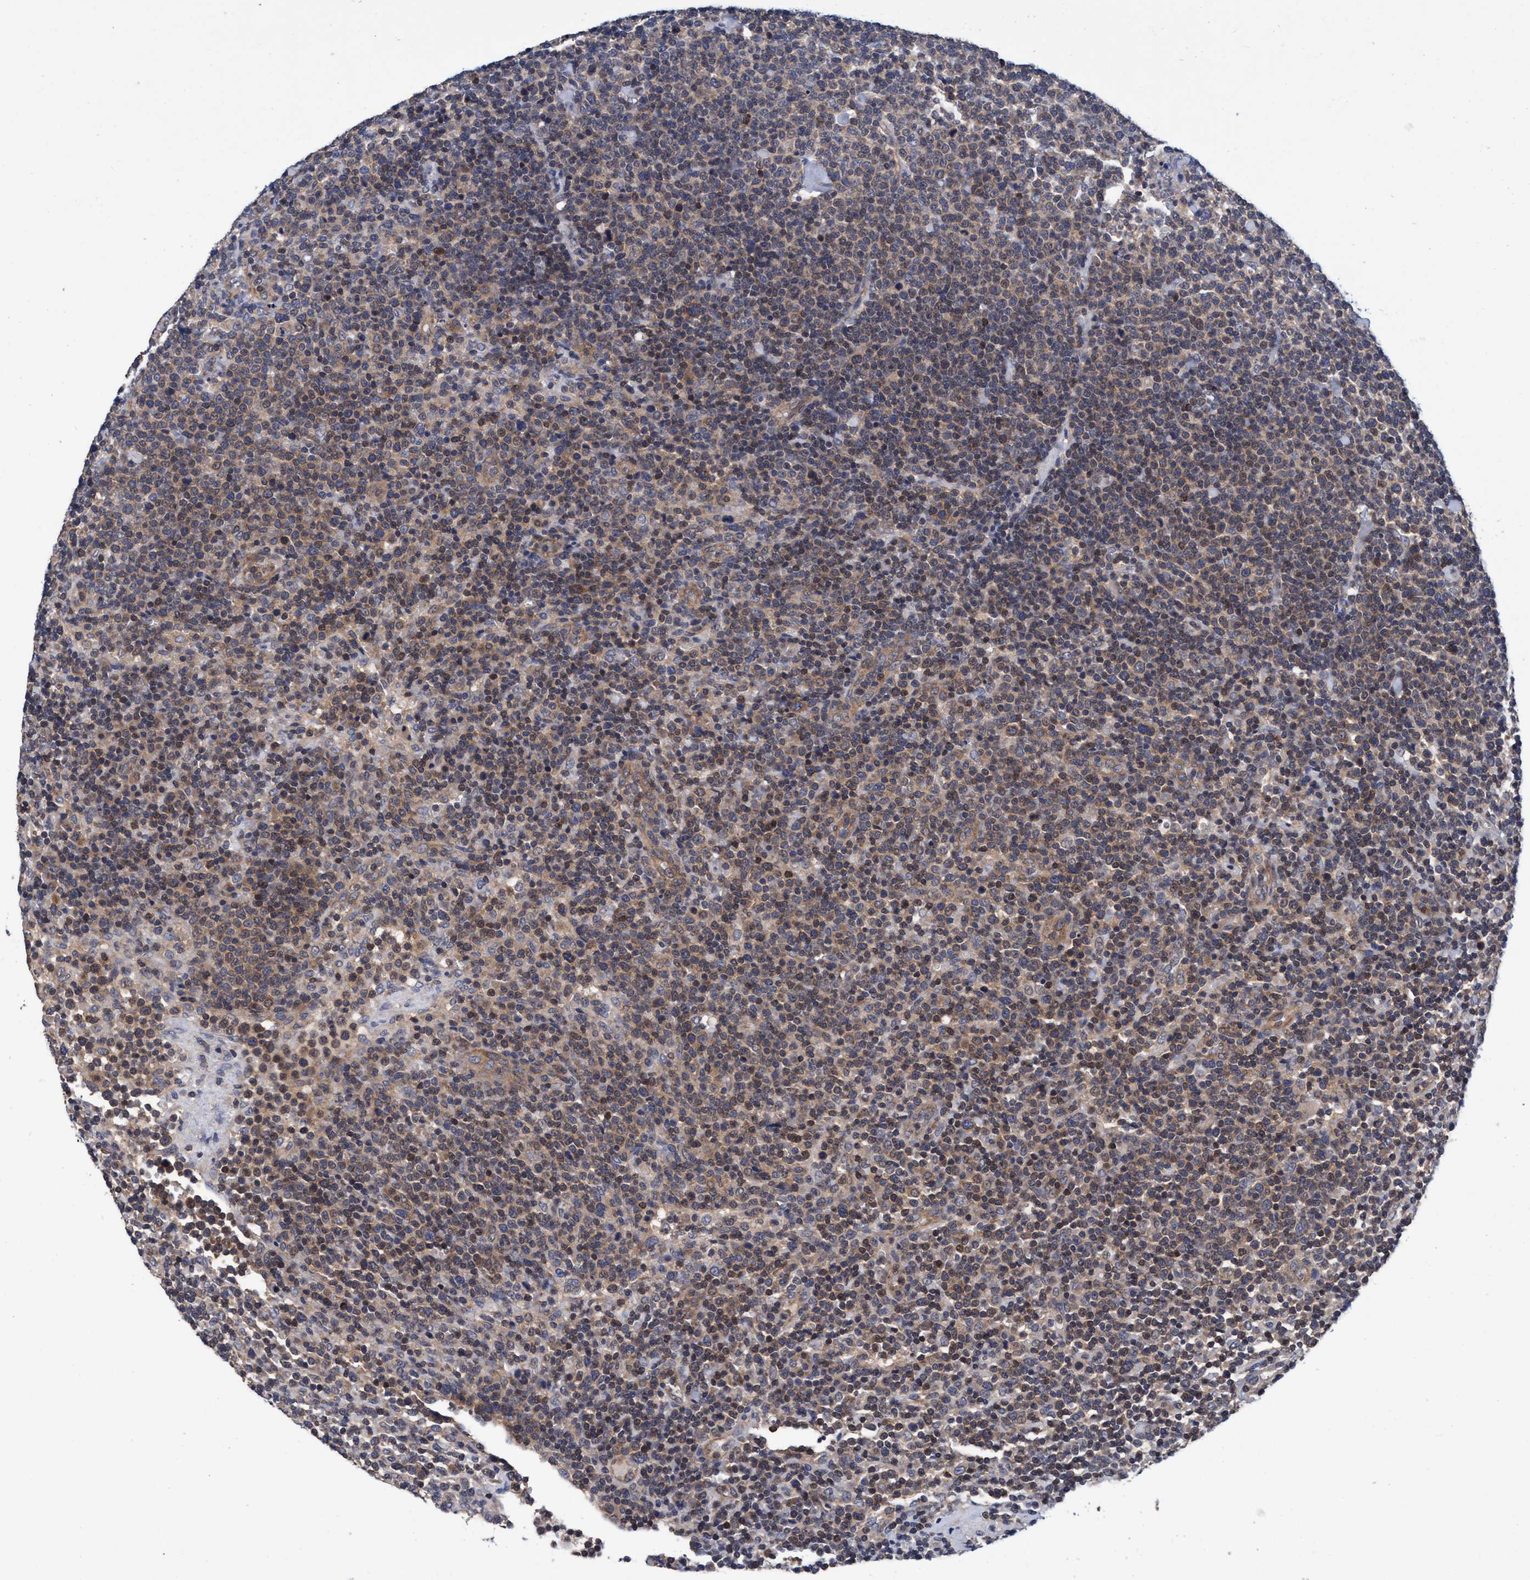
{"staining": {"intensity": "moderate", "quantity": ">75%", "location": "cytoplasmic/membranous"}, "tissue": "lymphoma", "cell_type": "Tumor cells", "image_type": "cancer", "snomed": [{"axis": "morphology", "description": "Malignant lymphoma, non-Hodgkin's type, High grade"}, {"axis": "topography", "description": "Lymph node"}], "caption": "Immunohistochemistry (IHC) image of neoplastic tissue: lymphoma stained using immunohistochemistry (IHC) reveals medium levels of moderate protein expression localized specifically in the cytoplasmic/membranous of tumor cells, appearing as a cytoplasmic/membranous brown color.", "gene": "CALCOCO2", "patient": {"sex": "male", "age": 61}}